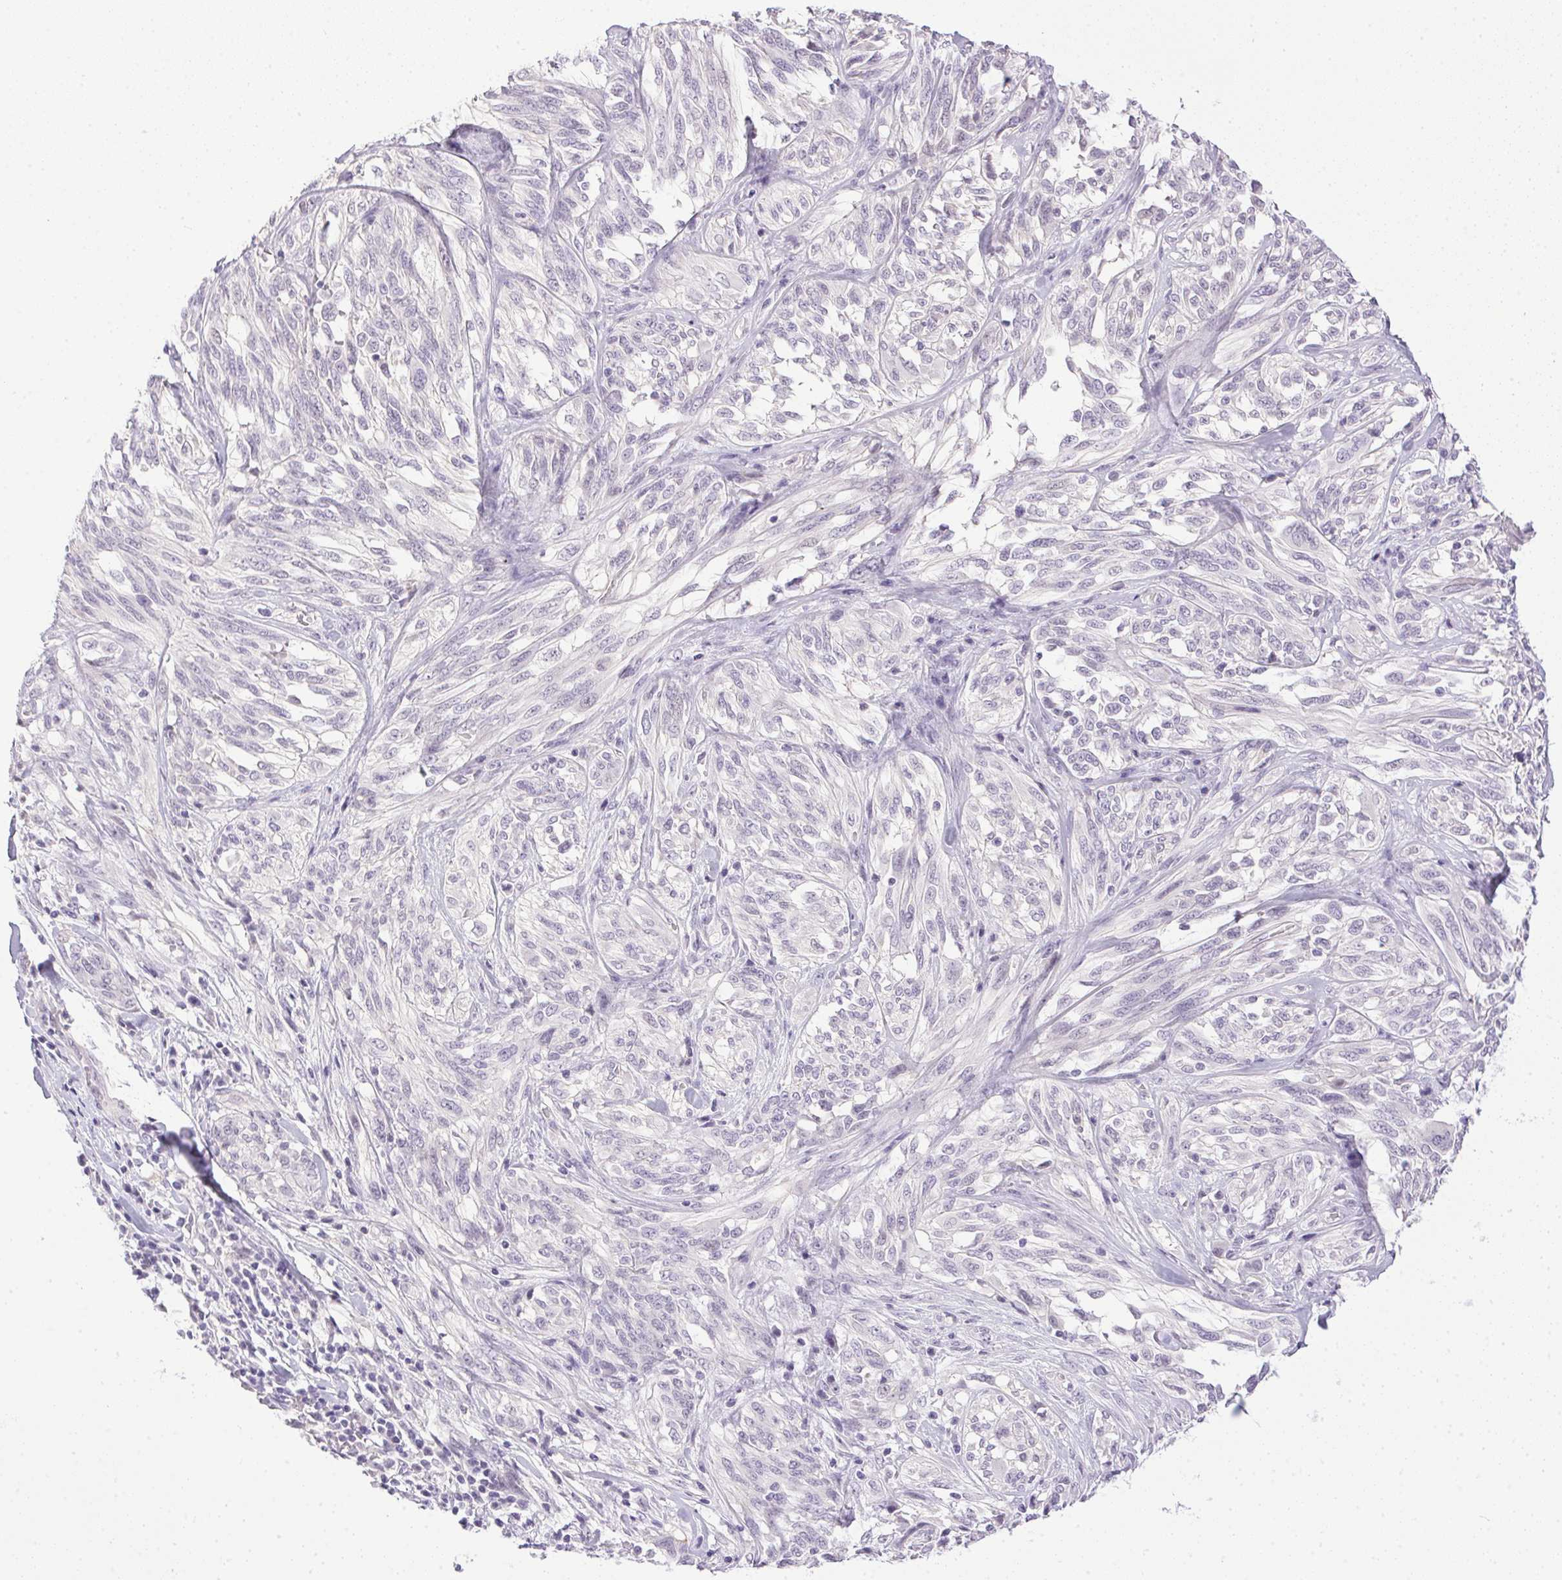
{"staining": {"intensity": "negative", "quantity": "none", "location": "none"}, "tissue": "melanoma", "cell_type": "Tumor cells", "image_type": "cancer", "snomed": [{"axis": "morphology", "description": "Malignant melanoma, NOS"}, {"axis": "topography", "description": "Skin"}], "caption": "Photomicrograph shows no protein expression in tumor cells of malignant melanoma tissue.", "gene": "PRL", "patient": {"sex": "female", "age": 91}}